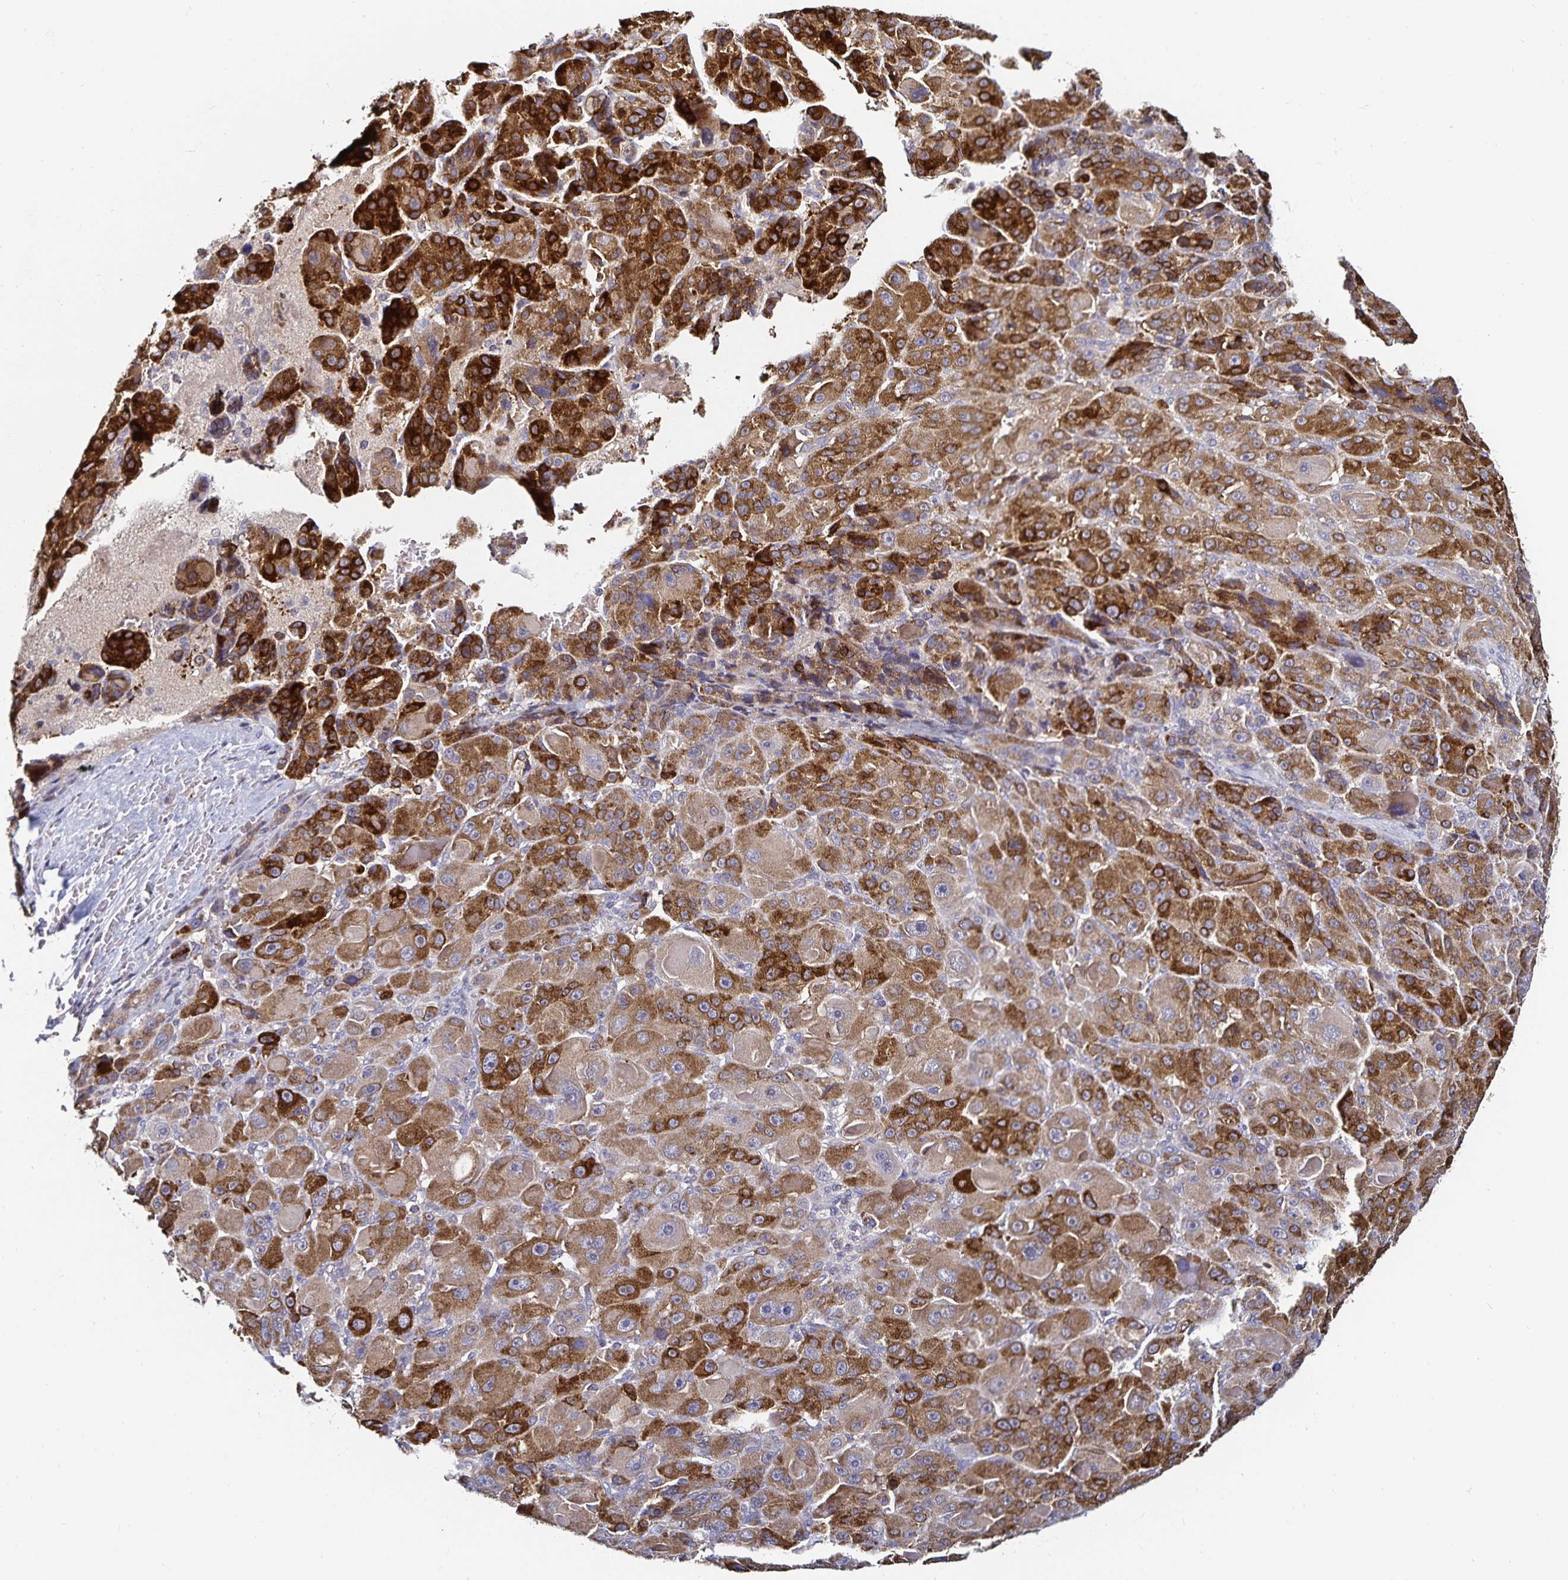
{"staining": {"intensity": "strong", "quantity": ">75%", "location": "cytoplasmic/membranous"}, "tissue": "liver cancer", "cell_type": "Tumor cells", "image_type": "cancer", "snomed": [{"axis": "morphology", "description": "Carcinoma, Hepatocellular, NOS"}, {"axis": "topography", "description": "Liver"}], "caption": "A brown stain highlights strong cytoplasmic/membranous staining of a protein in liver cancer tumor cells.", "gene": "ACSL5", "patient": {"sex": "male", "age": 76}}